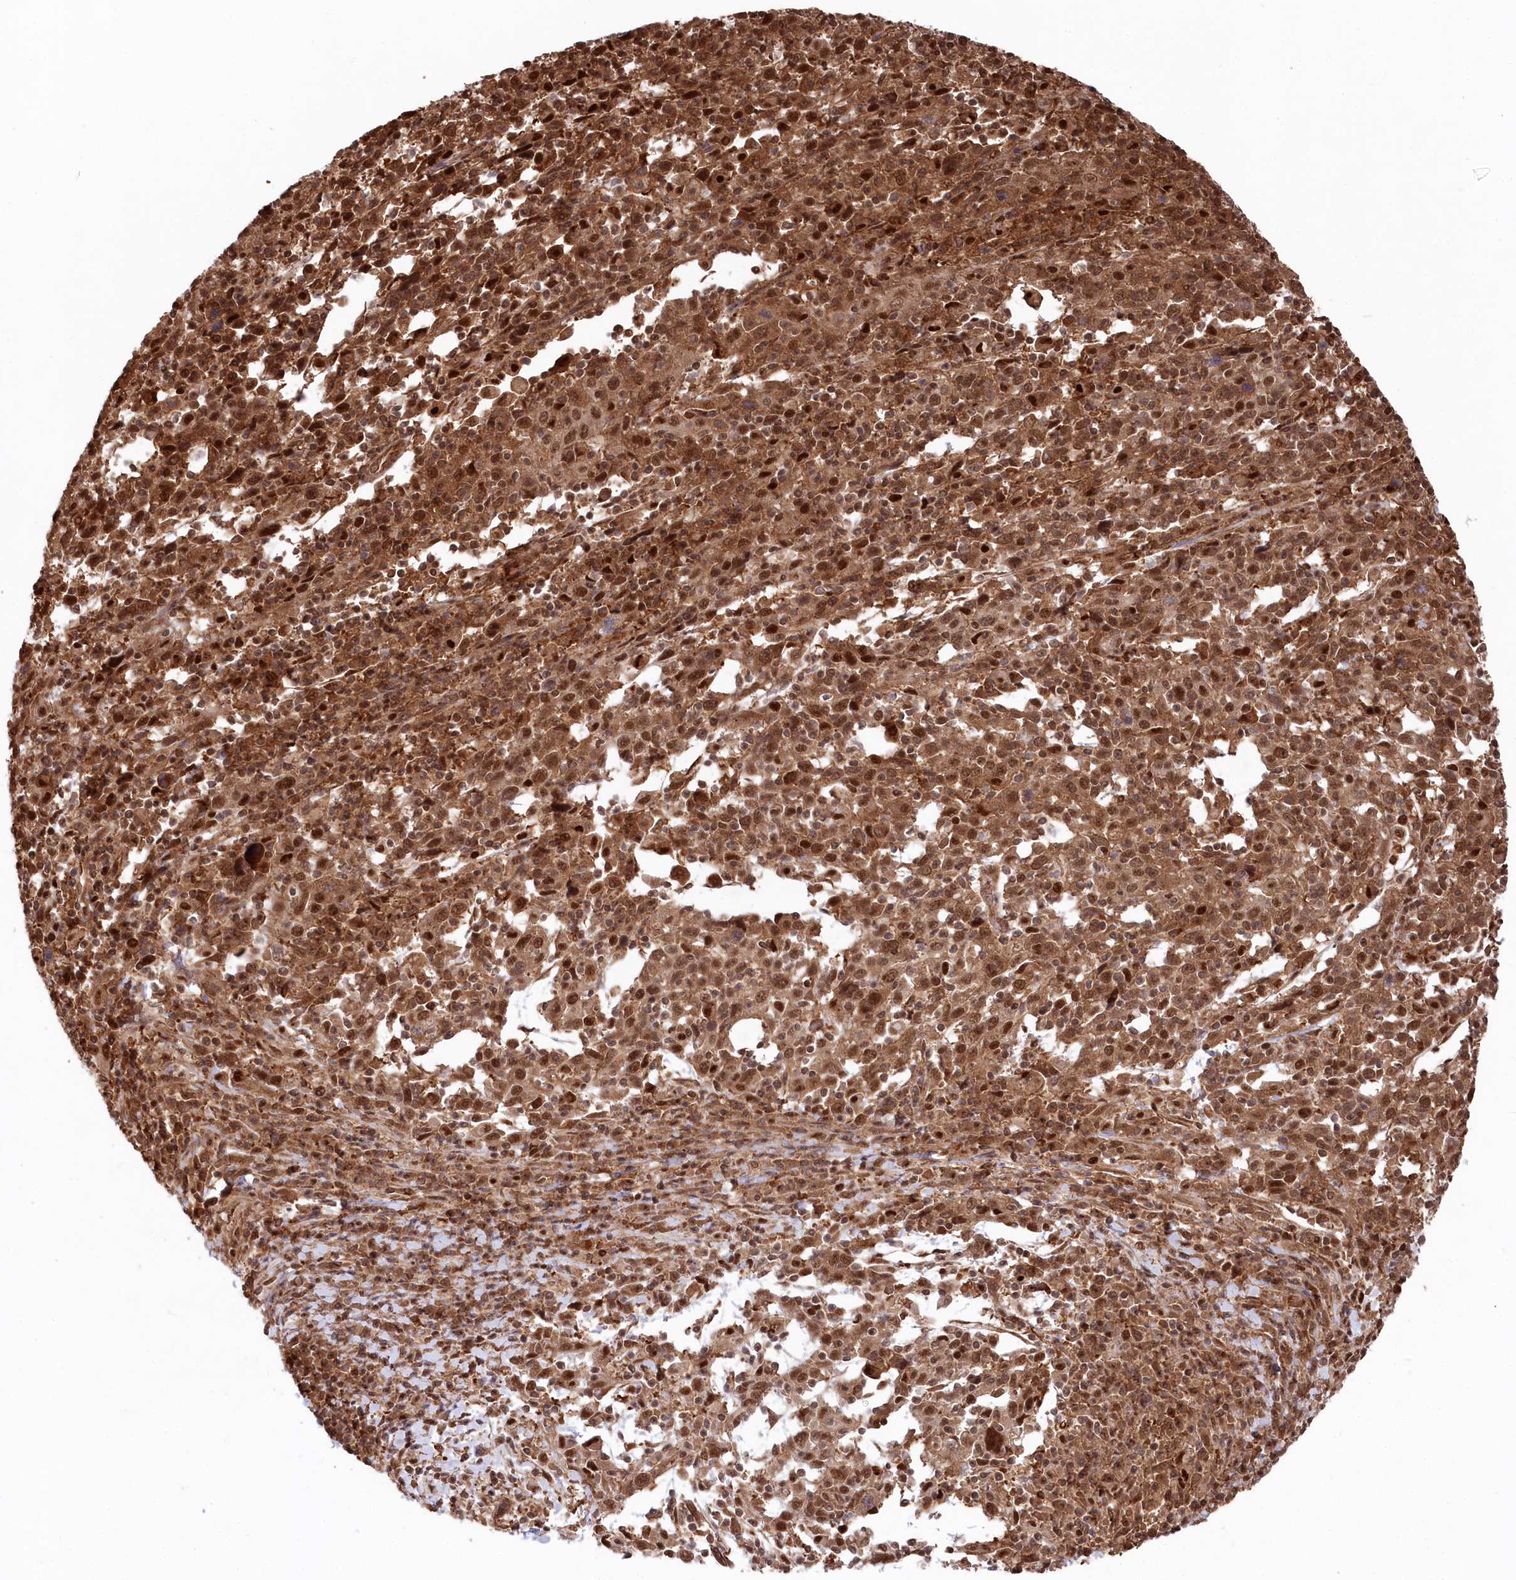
{"staining": {"intensity": "strong", "quantity": ">75%", "location": "cytoplasmic/membranous,nuclear"}, "tissue": "cervical cancer", "cell_type": "Tumor cells", "image_type": "cancer", "snomed": [{"axis": "morphology", "description": "Squamous cell carcinoma, NOS"}, {"axis": "topography", "description": "Cervix"}], "caption": "Squamous cell carcinoma (cervical) stained with immunohistochemistry (IHC) demonstrates strong cytoplasmic/membranous and nuclear expression in approximately >75% of tumor cells.", "gene": "PSMA1", "patient": {"sex": "female", "age": 46}}